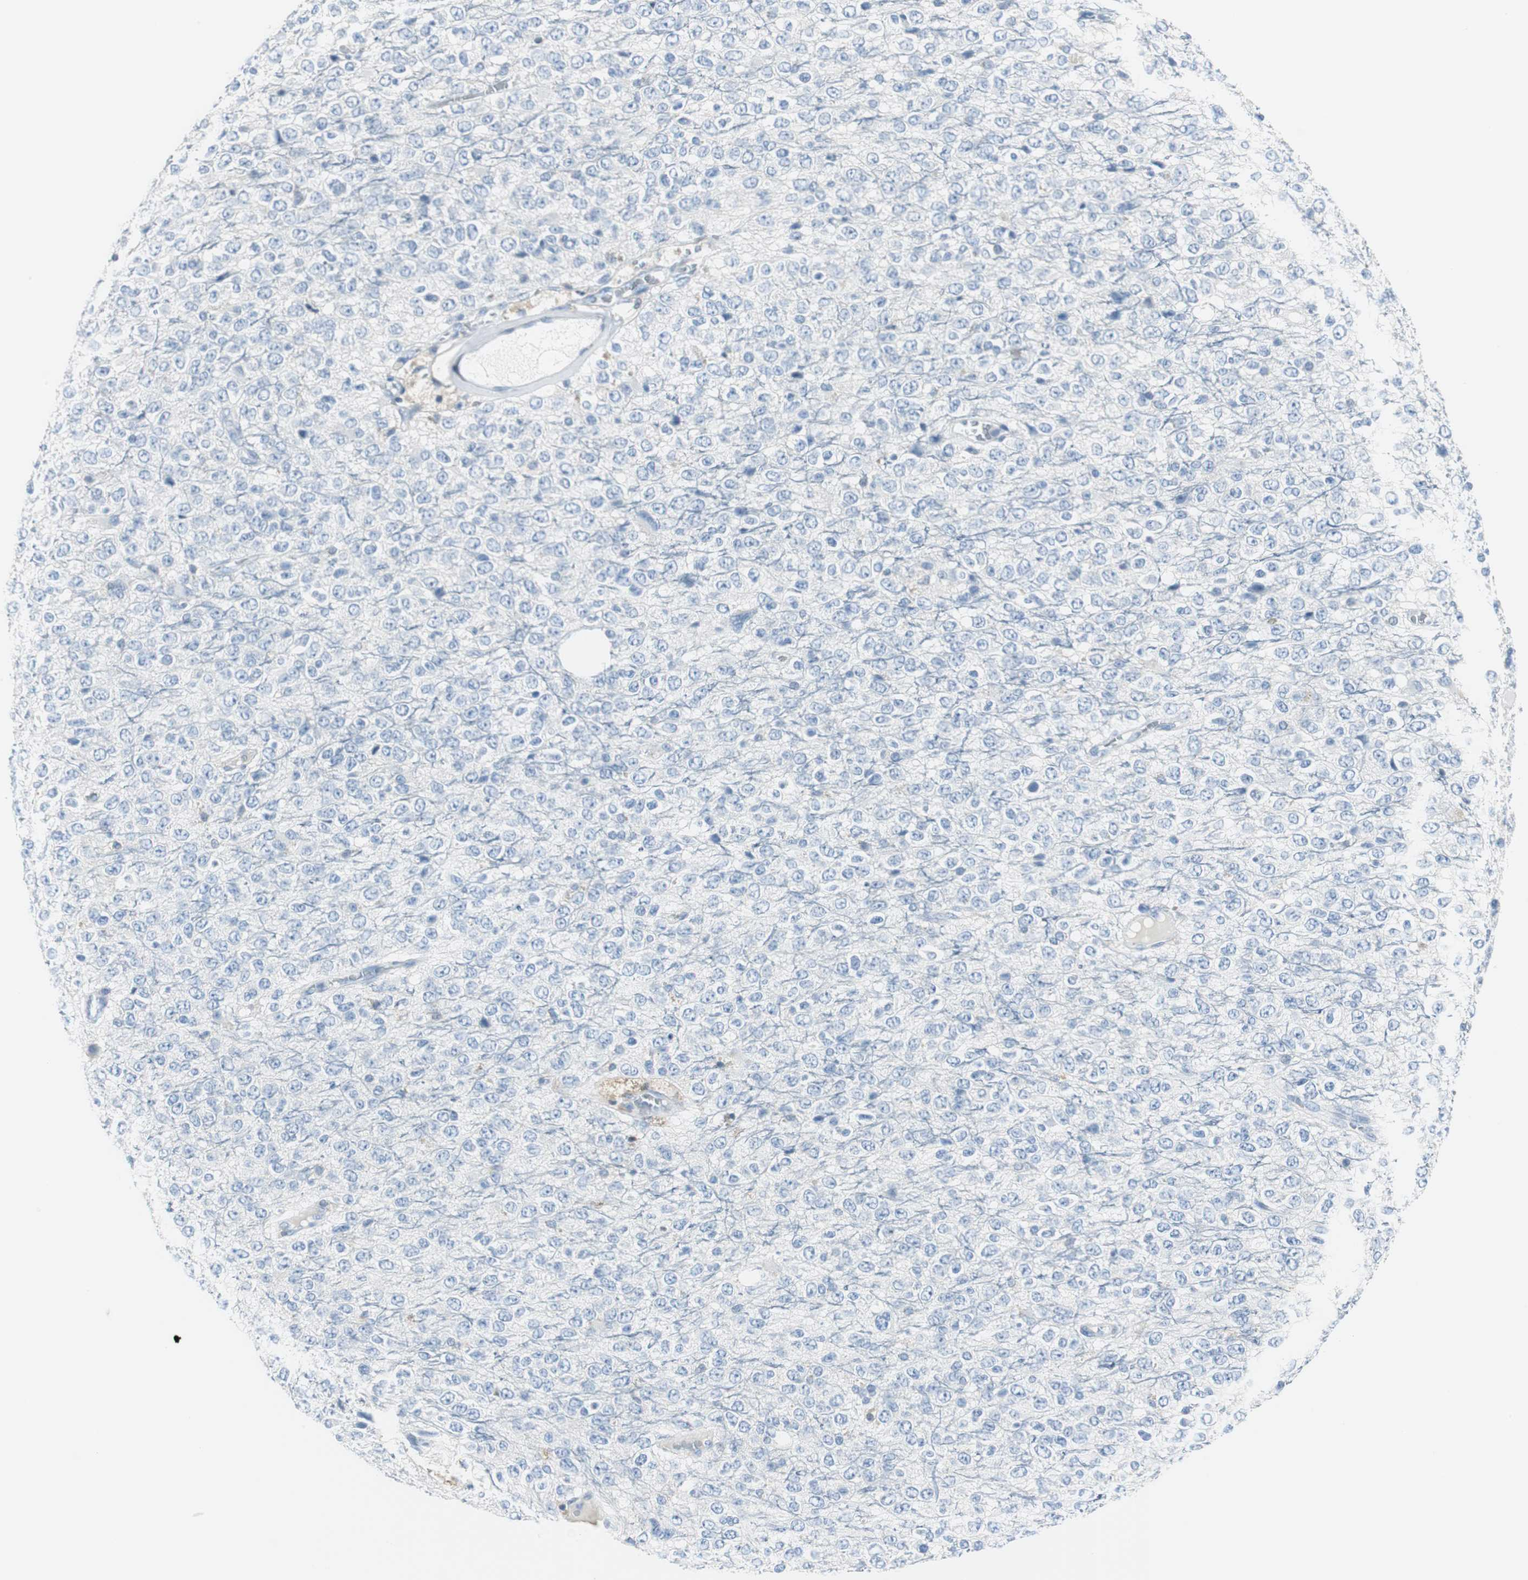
{"staining": {"intensity": "negative", "quantity": "none", "location": "none"}, "tissue": "glioma", "cell_type": "Tumor cells", "image_type": "cancer", "snomed": [{"axis": "morphology", "description": "Glioma, malignant, High grade"}, {"axis": "topography", "description": "pancreas cauda"}], "caption": "High power microscopy micrograph of an IHC histopathology image of malignant glioma (high-grade), revealing no significant staining in tumor cells.", "gene": "FBP1", "patient": {"sex": "male", "age": 60}}